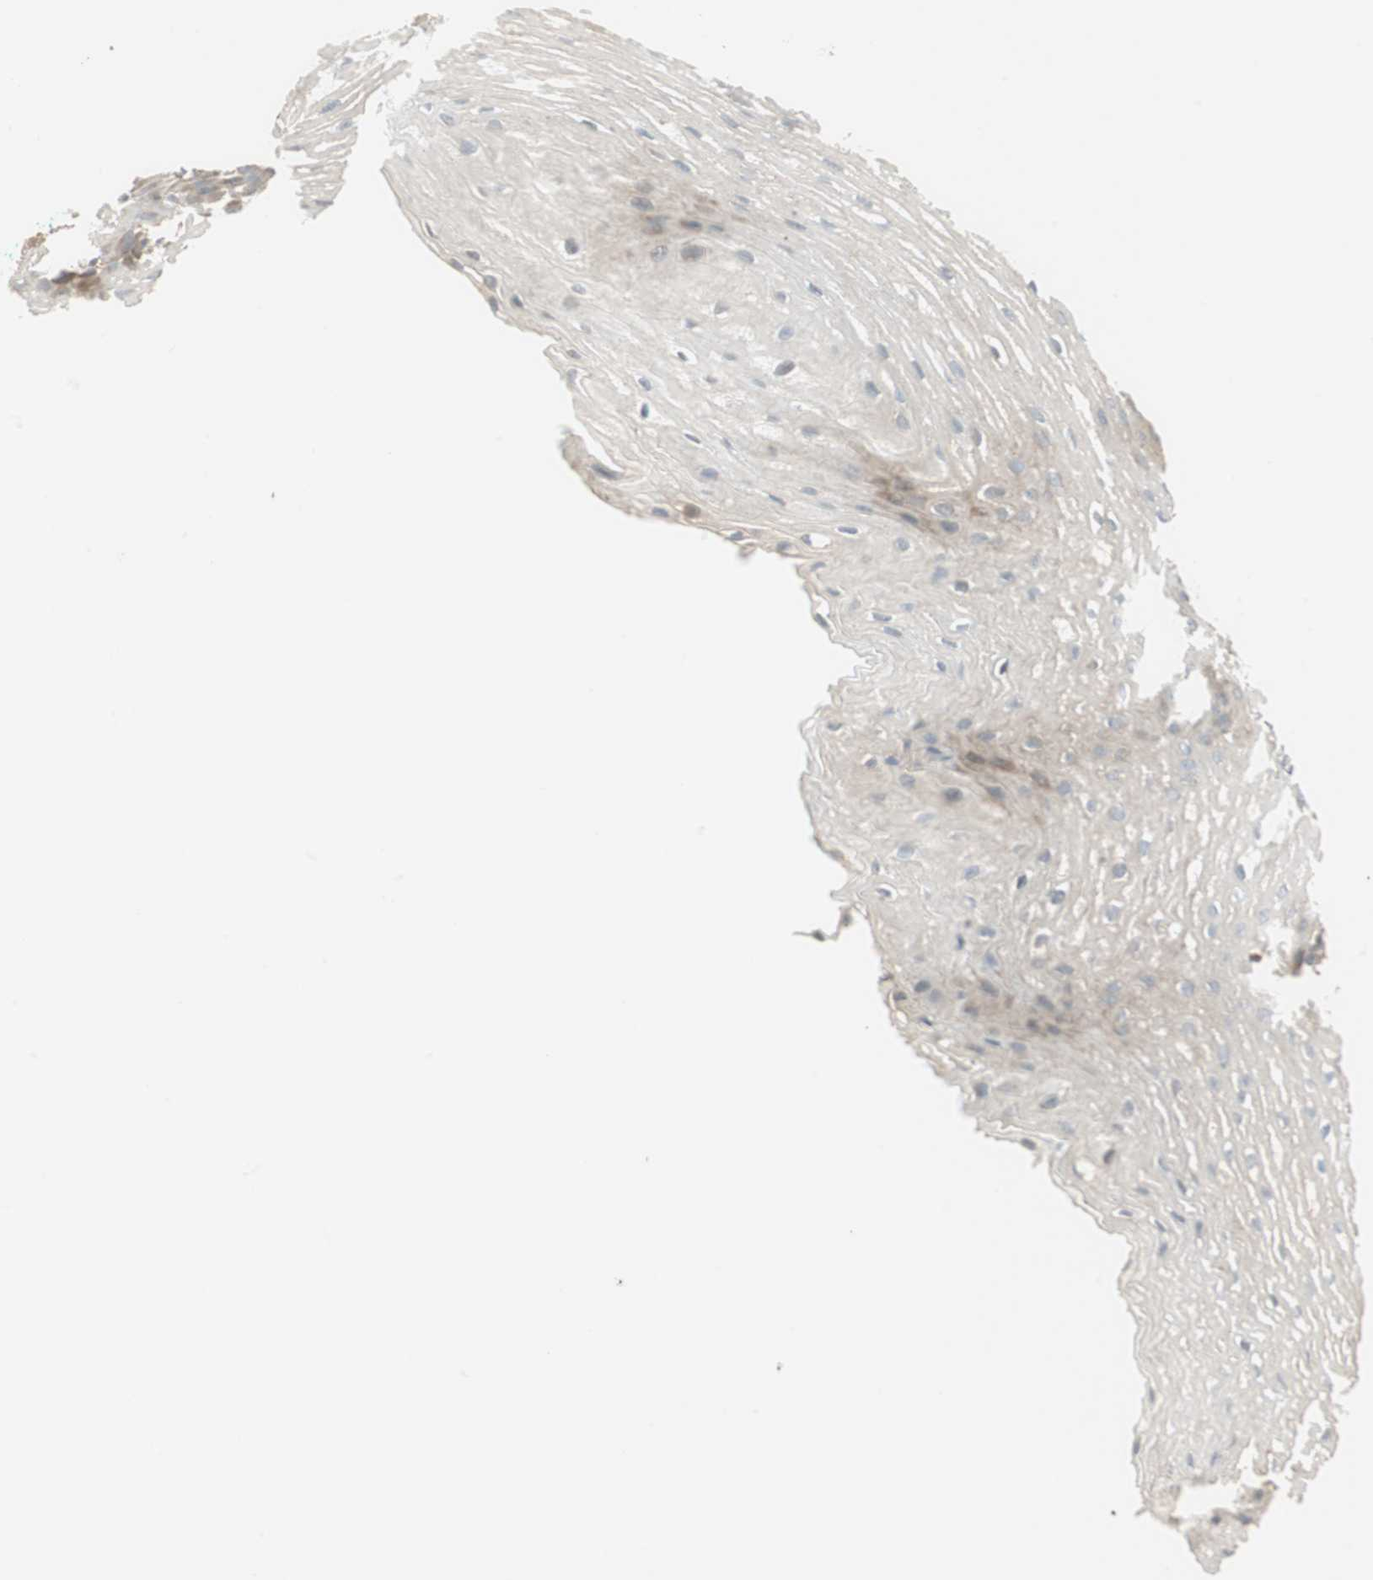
{"staining": {"intensity": "negative", "quantity": "none", "location": "none"}, "tissue": "esophagus", "cell_type": "Squamous epithelial cells", "image_type": "normal", "snomed": [{"axis": "morphology", "description": "Normal tissue, NOS"}, {"axis": "topography", "description": "Esophagus"}], "caption": "This is an immunohistochemistry (IHC) photomicrograph of benign esophagus. There is no positivity in squamous epithelial cells.", "gene": "SFRP1", "patient": {"sex": "male", "age": 48}}